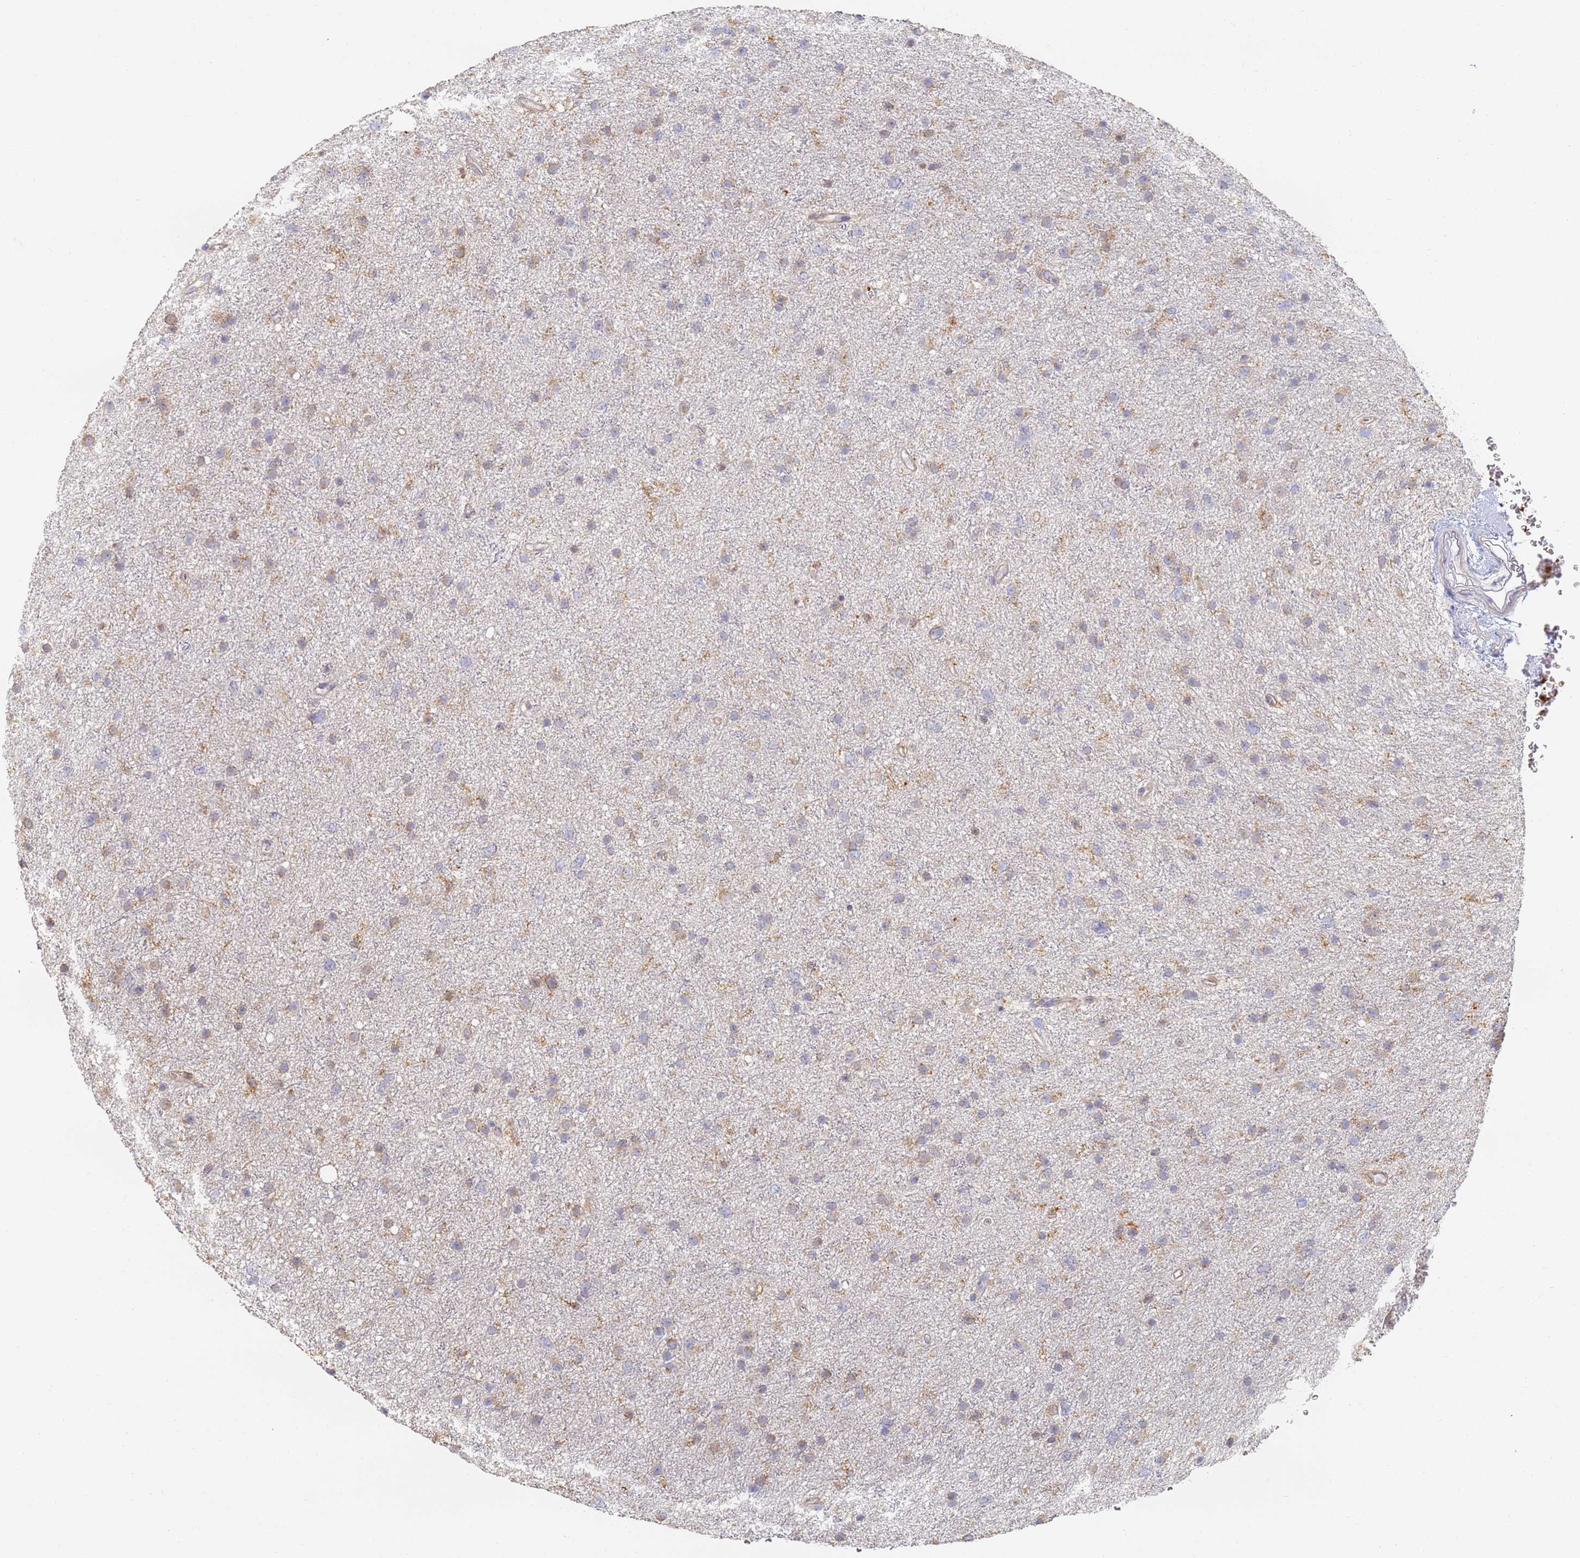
{"staining": {"intensity": "negative", "quantity": "none", "location": "none"}, "tissue": "glioma", "cell_type": "Tumor cells", "image_type": "cancer", "snomed": [{"axis": "morphology", "description": "Glioma, malignant, Low grade"}, {"axis": "topography", "description": "Cerebral cortex"}], "caption": "Image shows no significant protein positivity in tumor cells of glioma.", "gene": "BIN2", "patient": {"sex": "female", "age": 39}}